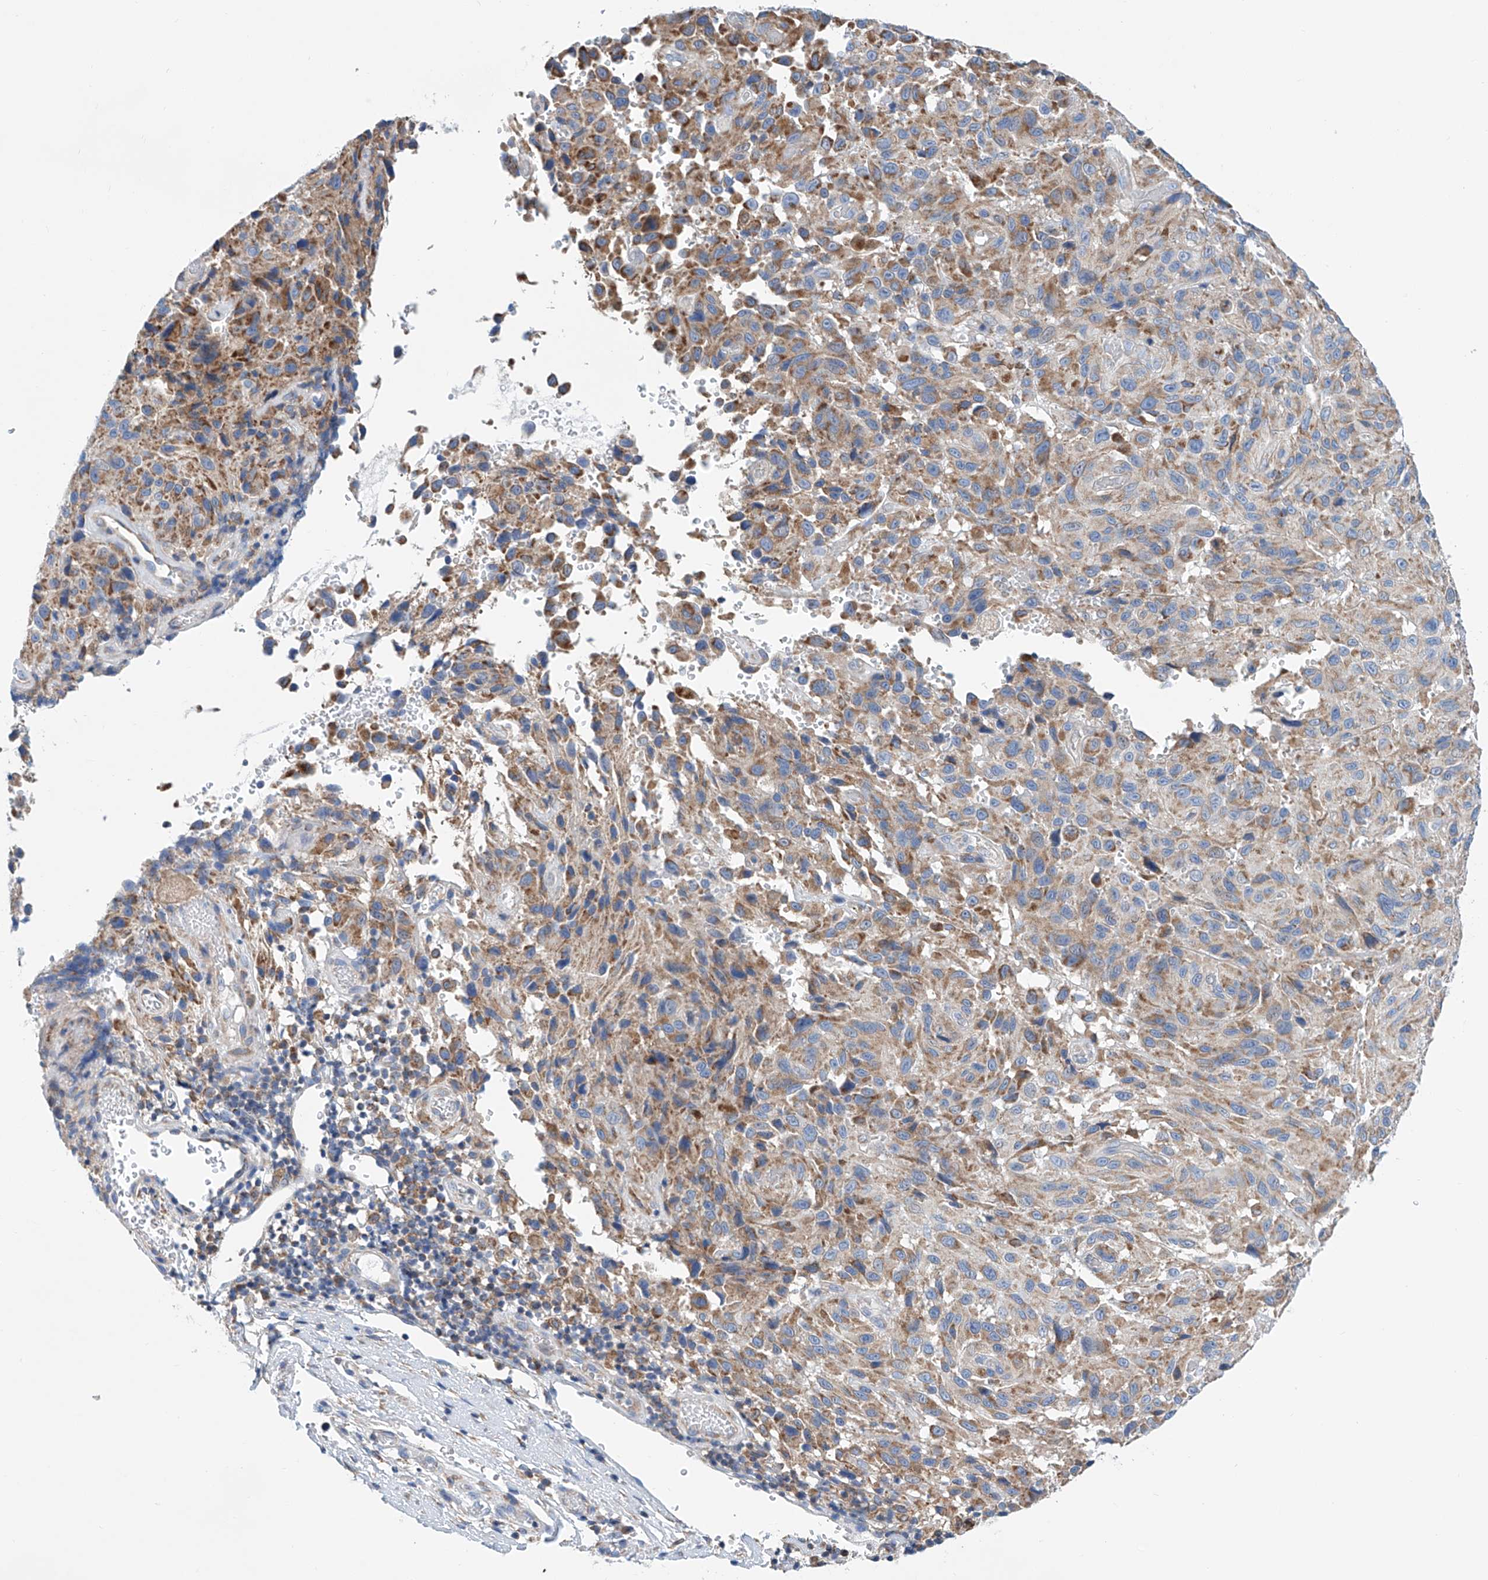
{"staining": {"intensity": "moderate", "quantity": "25%-75%", "location": "cytoplasmic/membranous"}, "tissue": "melanoma", "cell_type": "Tumor cells", "image_type": "cancer", "snomed": [{"axis": "morphology", "description": "Malignant melanoma, NOS"}, {"axis": "topography", "description": "Skin"}], "caption": "Malignant melanoma stained with a protein marker shows moderate staining in tumor cells.", "gene": "MAD2L1", "patient": {"sex": "male", "age": 66}}